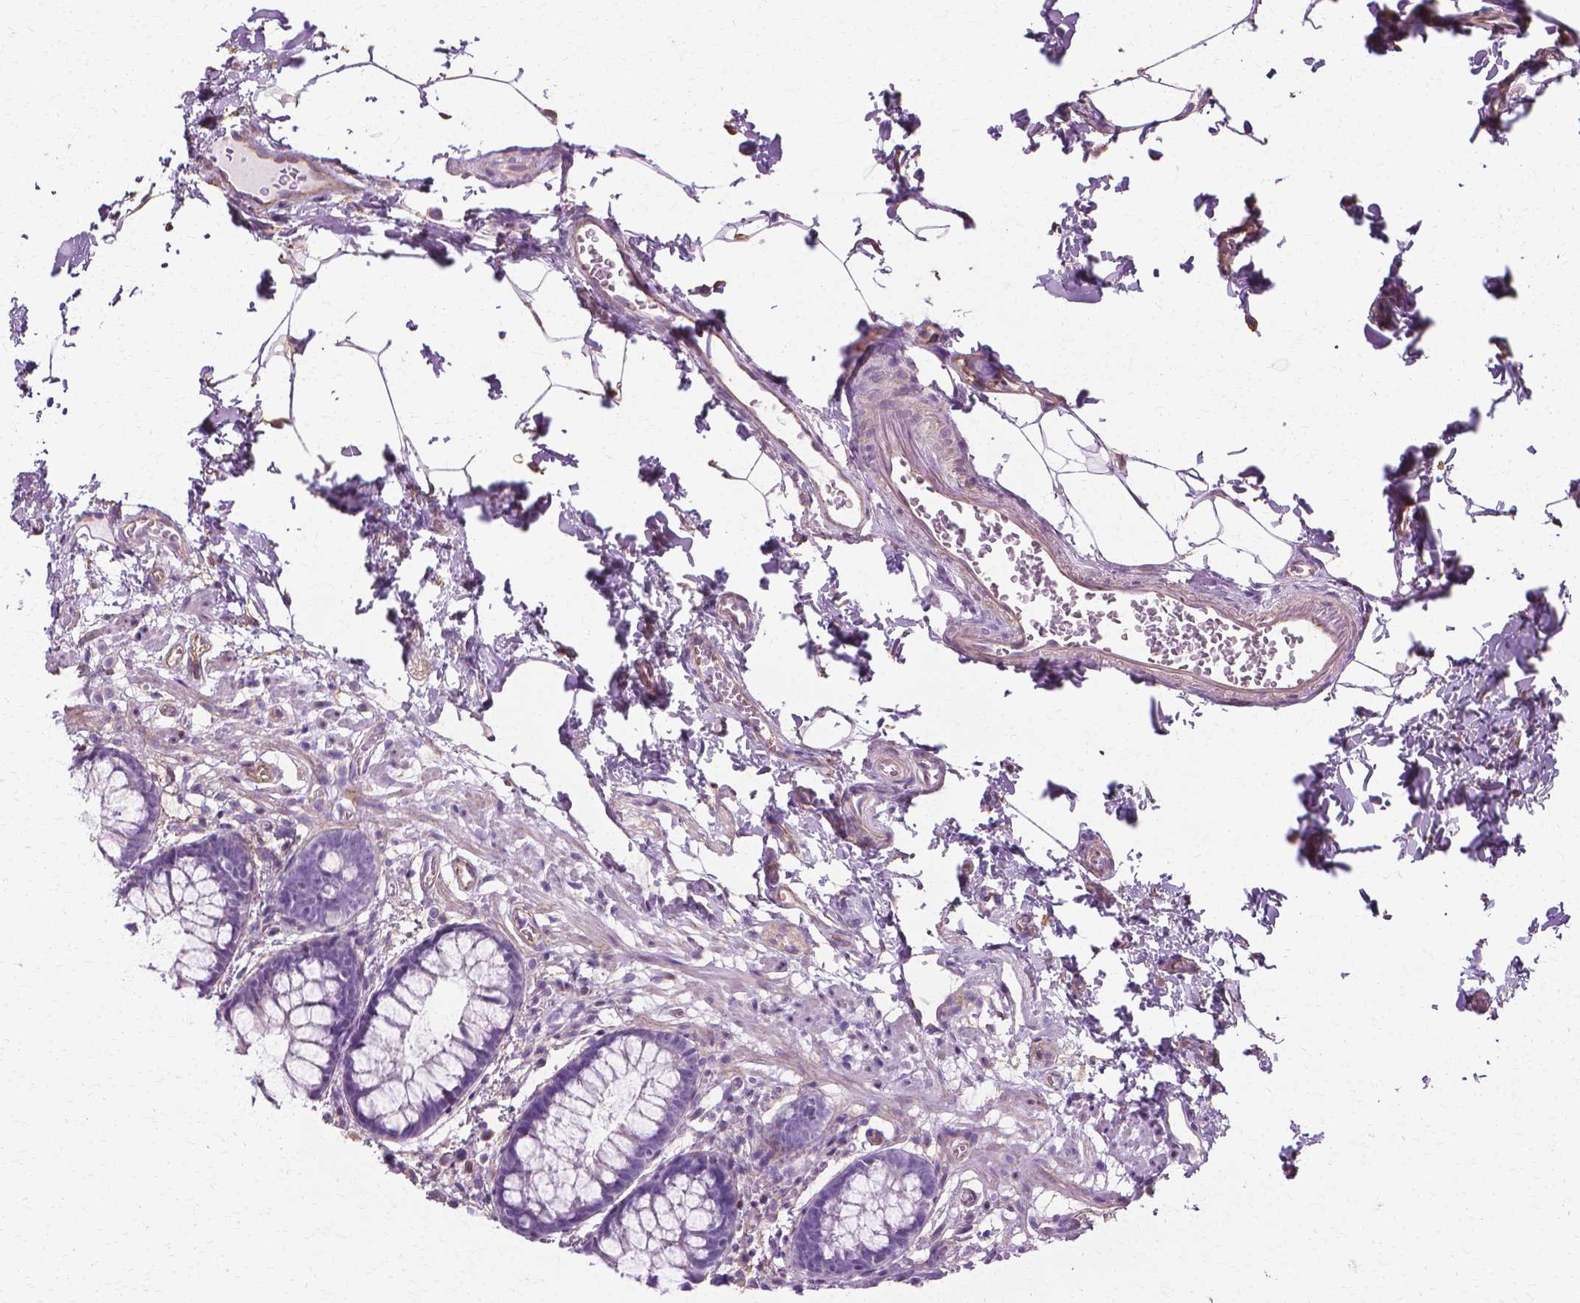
{"staining": {"intensity": "negative", "quantity": "none", "location": "none"}, "tissue": "rectum", "cell_type": "Glandular cells", "image_type": "normal", "snomed": [{"axis": "morphology", "description": "Normal tissue, NOS"}, {"axis": "topography", "description": "Rectum"}], "caption": "Glandular cells show no significant staining in unremarkable rectum. (IHC, brightfield microscopy, high magnification).", "gene": "CFAP157", "patient": {"sex": "female", "age": 62}}